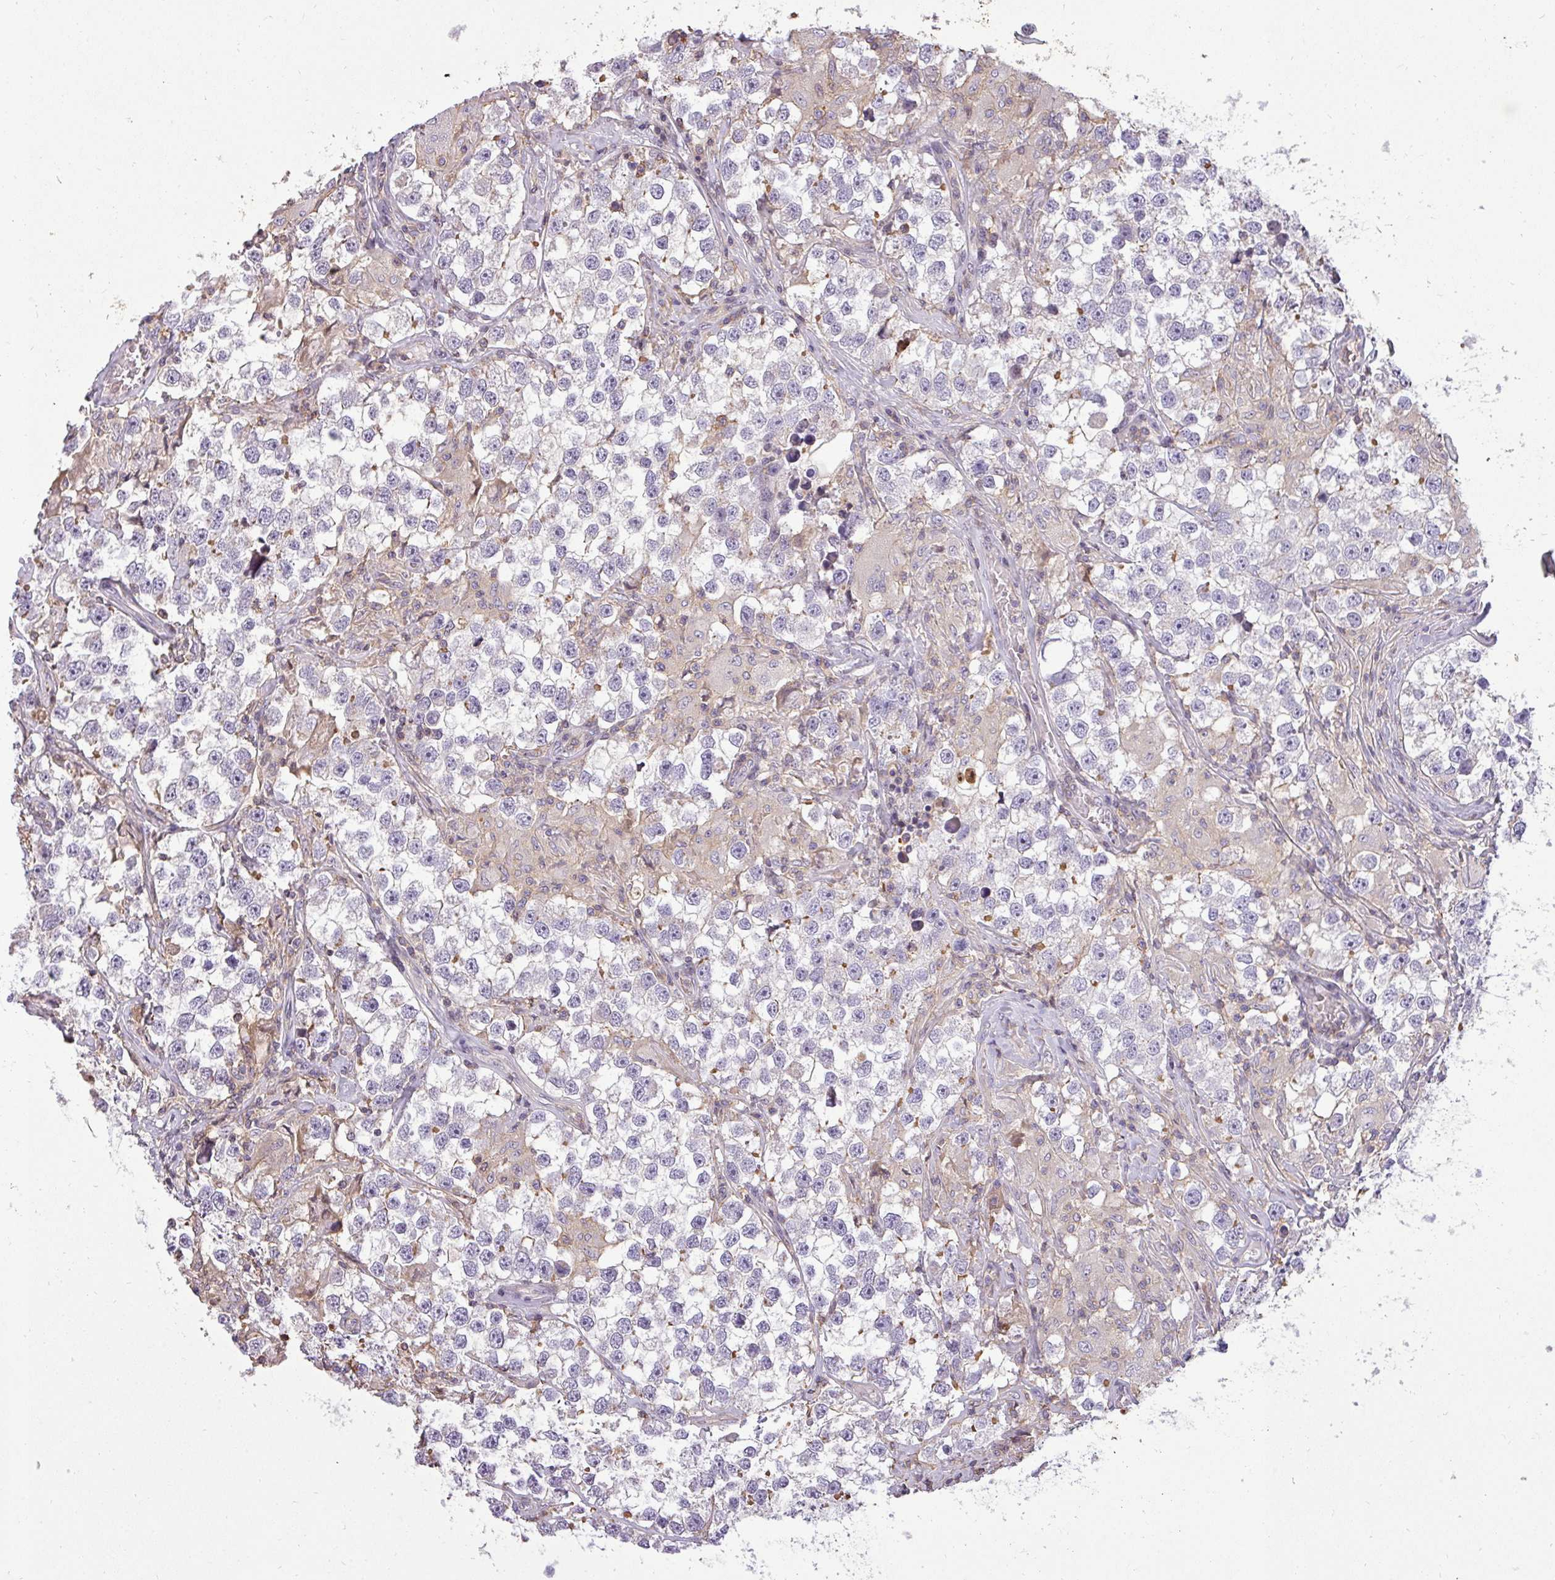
{"staining": {"intensity": "negative", "quantity": "none", "location": "none"}, "tissue": "testis cancer", "cell_type": "Tumor cells", "image_type": "cancer", "snomed": [{"axis": "morphology", "description": "Seminoma, NOS"}, {"axis": "topography", "description": "Testis"}], "caption": "The histopathology image shows no staining of tumor cells in testis cancer (seminoma).", "gene": "ZNF835", "patient": {"sex": "male", "age": 46}}